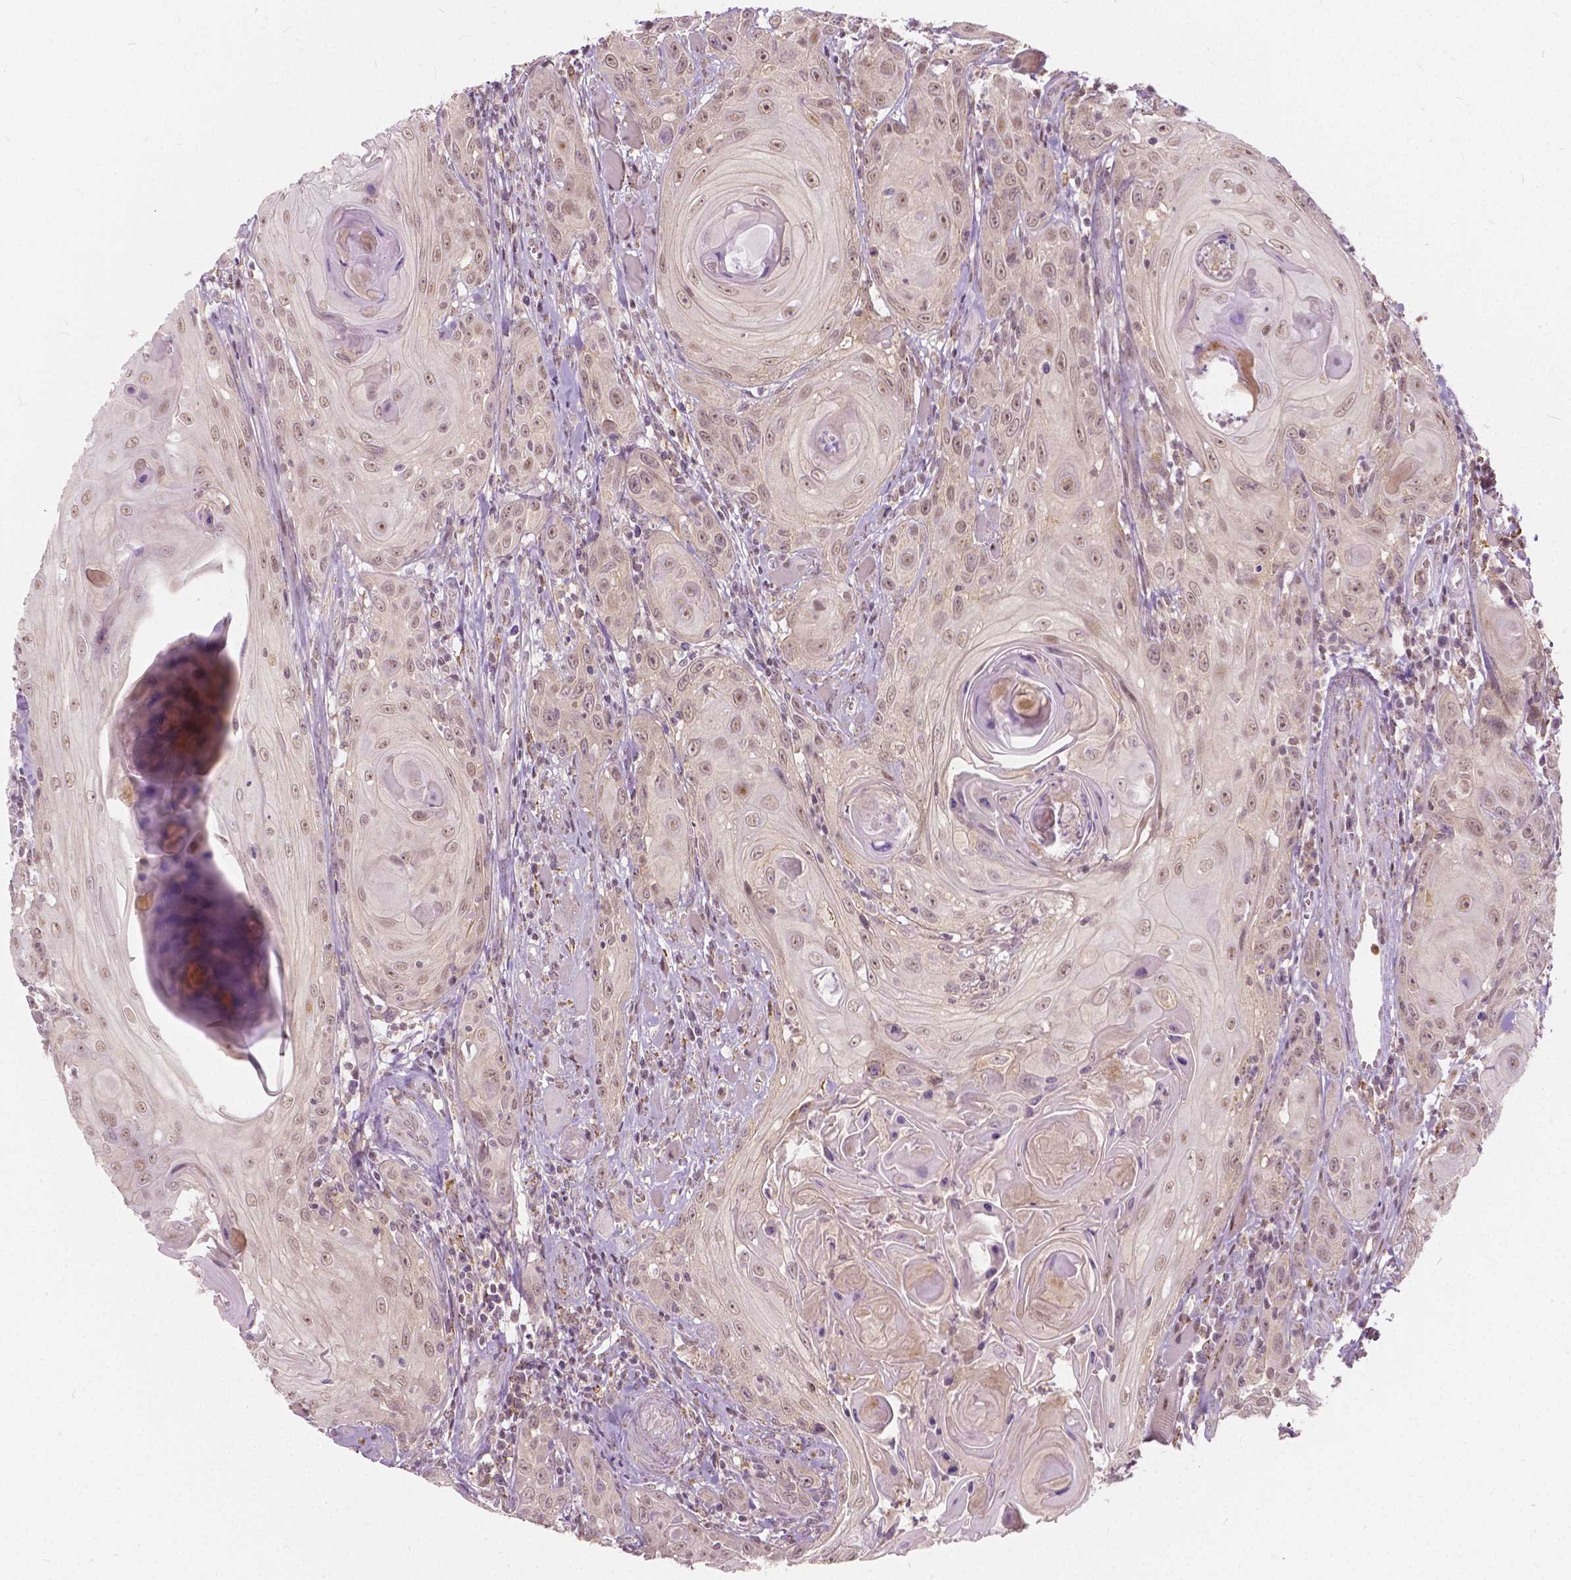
{"staining": {"intensity": "weak", "quantity": "25%-75%", "location": "nuclear"}, "tissue": "head and neck cancer", "cell_type": "Tumor cells", "image_type": "cancer", "snomed": [{"axis": "morphology", "description": "Squamous cell carcinoma, NOS"}, {"axis": "topography", "description": "Head-Neck"}], "caption": "DAB immunohistochemical staining of human head and neck squamous cell carcinoma exhibits weak nuclear protein positivity in about 25%-75% of tumor cells.", "gene": "DLX6", "patient": {"sex": "female", "age": 80}}